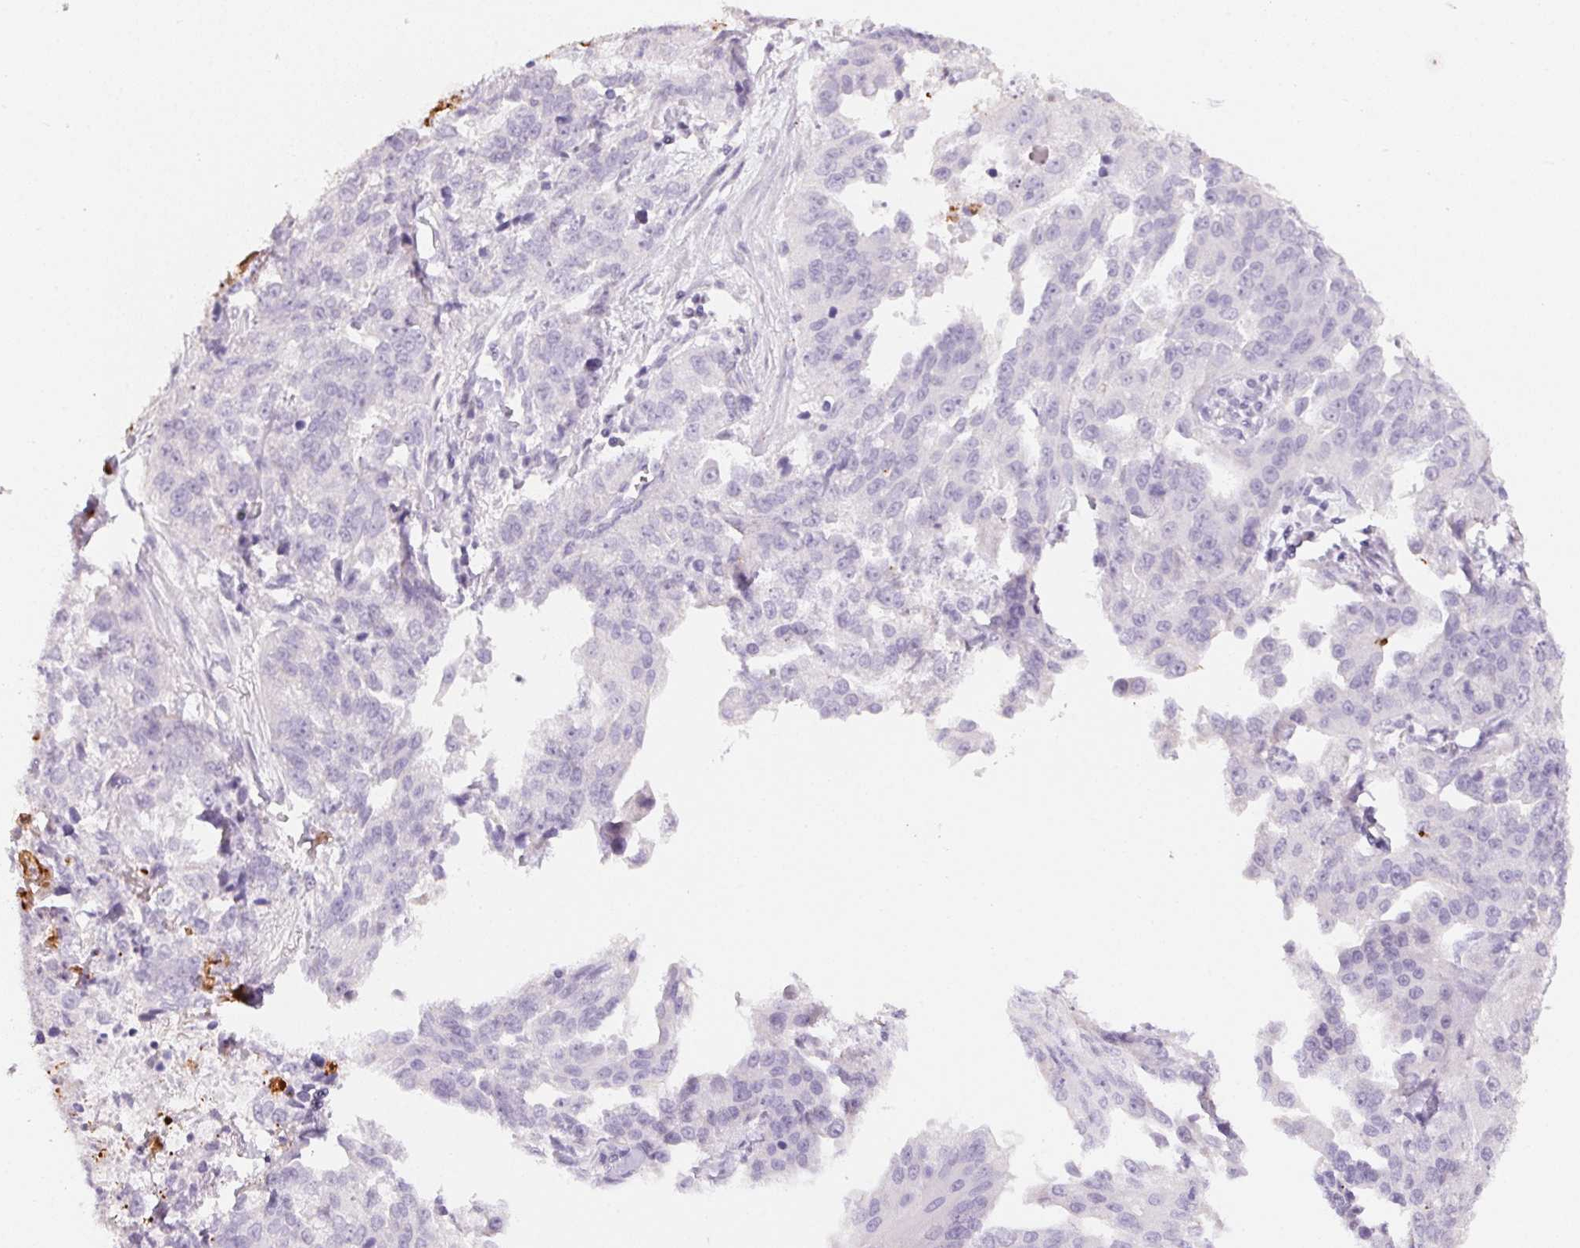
{"staining": {"intensity": "negative", "quantity": "none", "location": "none"}, "tissue": "ovarian cancer", "cell_type": "Tumor cells", "image_type": "cancer", "snomed": [{"axis": "morphology", "description": "Cystadenocarcinoma, serous, NOS"}, {"axis": "topography", "description": "Ovary"}], "caption": "Ovarian cancer (serous cystadenocarcinoma) was stained to show a protein in brown. There is no significant positivity in tumor cells.", "gene": "MYL4", "patient": {"sex": "female", "age": 75}}